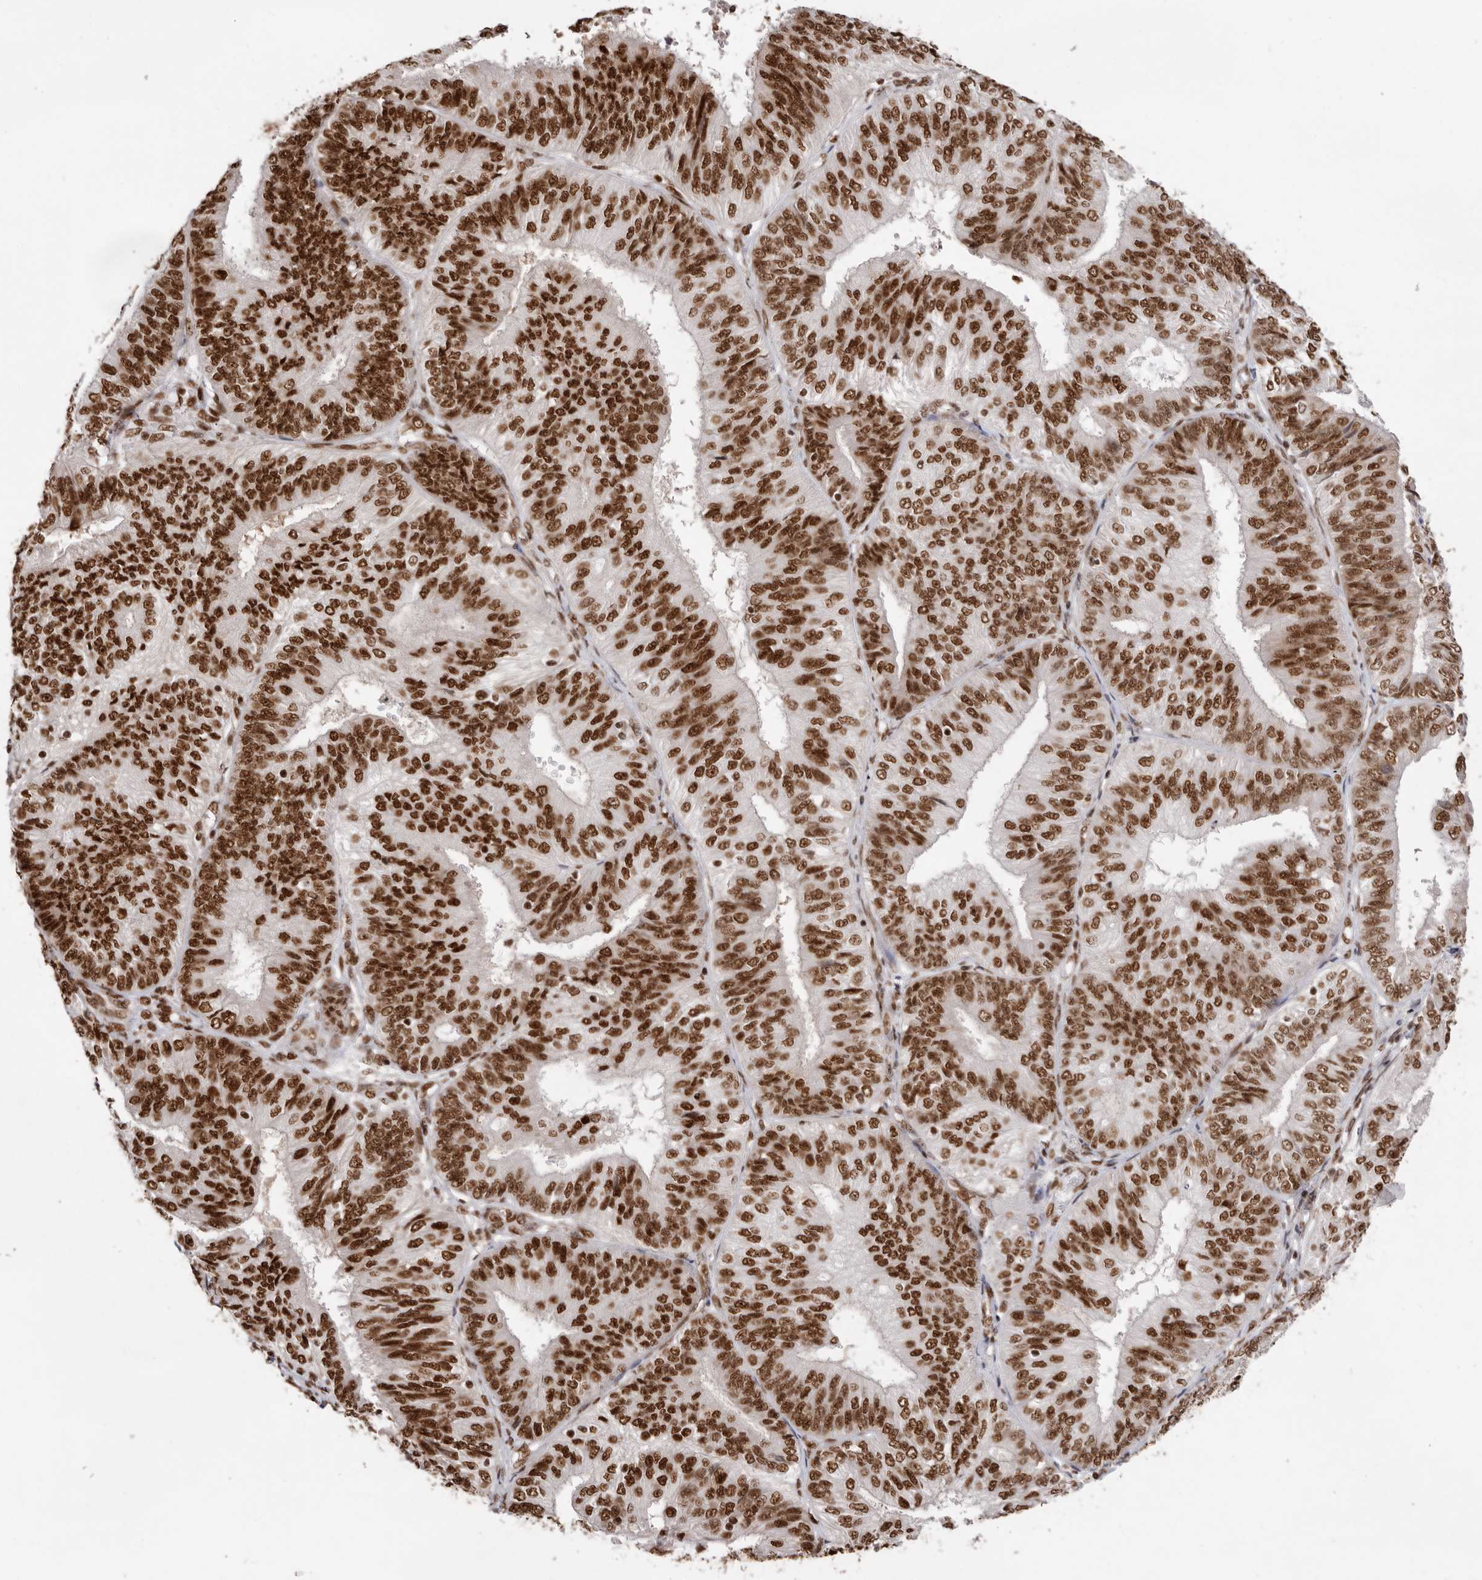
{"staining": {"intensity": "strong", "quantity": ">75%", "location": "nuclear"}, "tissue": "endometrial cancer", "cell_type": "Tumor cells", "image_type": "cancer", "snomed": [{"axis": "morphology", "description": "Adenocarcinoma, NOS"}, {"axis": "topography", "description": "Endometrium"}], "caption": "A brown stain shows strong nuclear staining of a protein in endometrial cancer tumor cells.", "gene": "CHTOP", "patient": {"sex": "female", "age": 58}}